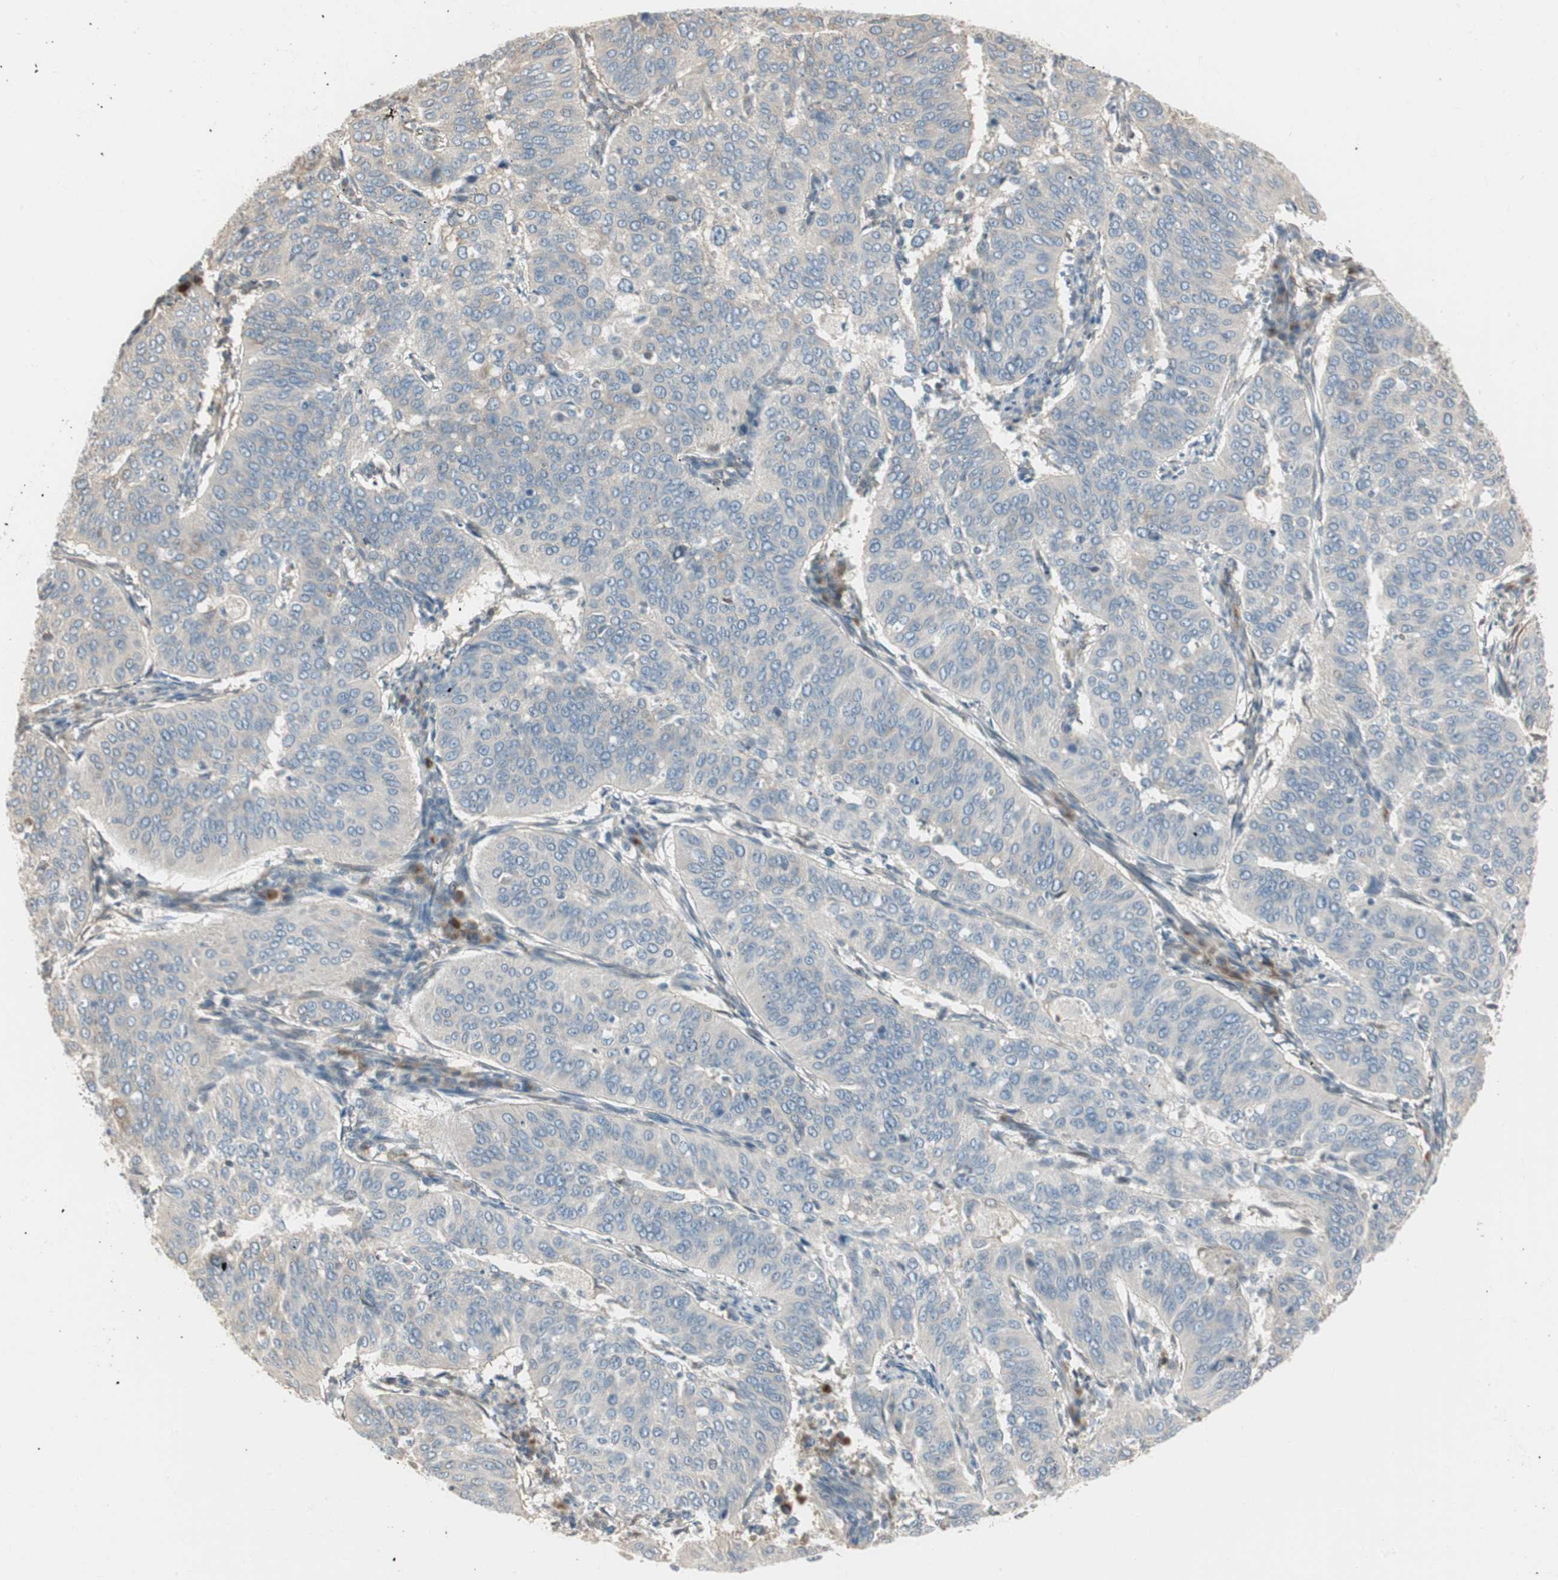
{"staining": {"intensity": "weak", "quantity": ">75%", "location": "cytoplasmic/membranous"}, "tissue": "cervical cancer", "cell_type": "Tumor cells", "image_type": "cancer", "snomed": [{"axis": "morphology", "description": "Normal tissue, NOS"}, {"axis": "morphology", "description": "Squamous cell carcinoma, NOS"}, {"axis": "topography", "description": "Cervix"}], "caption": "Squamous cell carcinoma (cervical) stained with a protein marker demonstrates weak staining in tumor cells.", "gene": "NUCB2", "patient": {"sex": "female", "age": 39}}